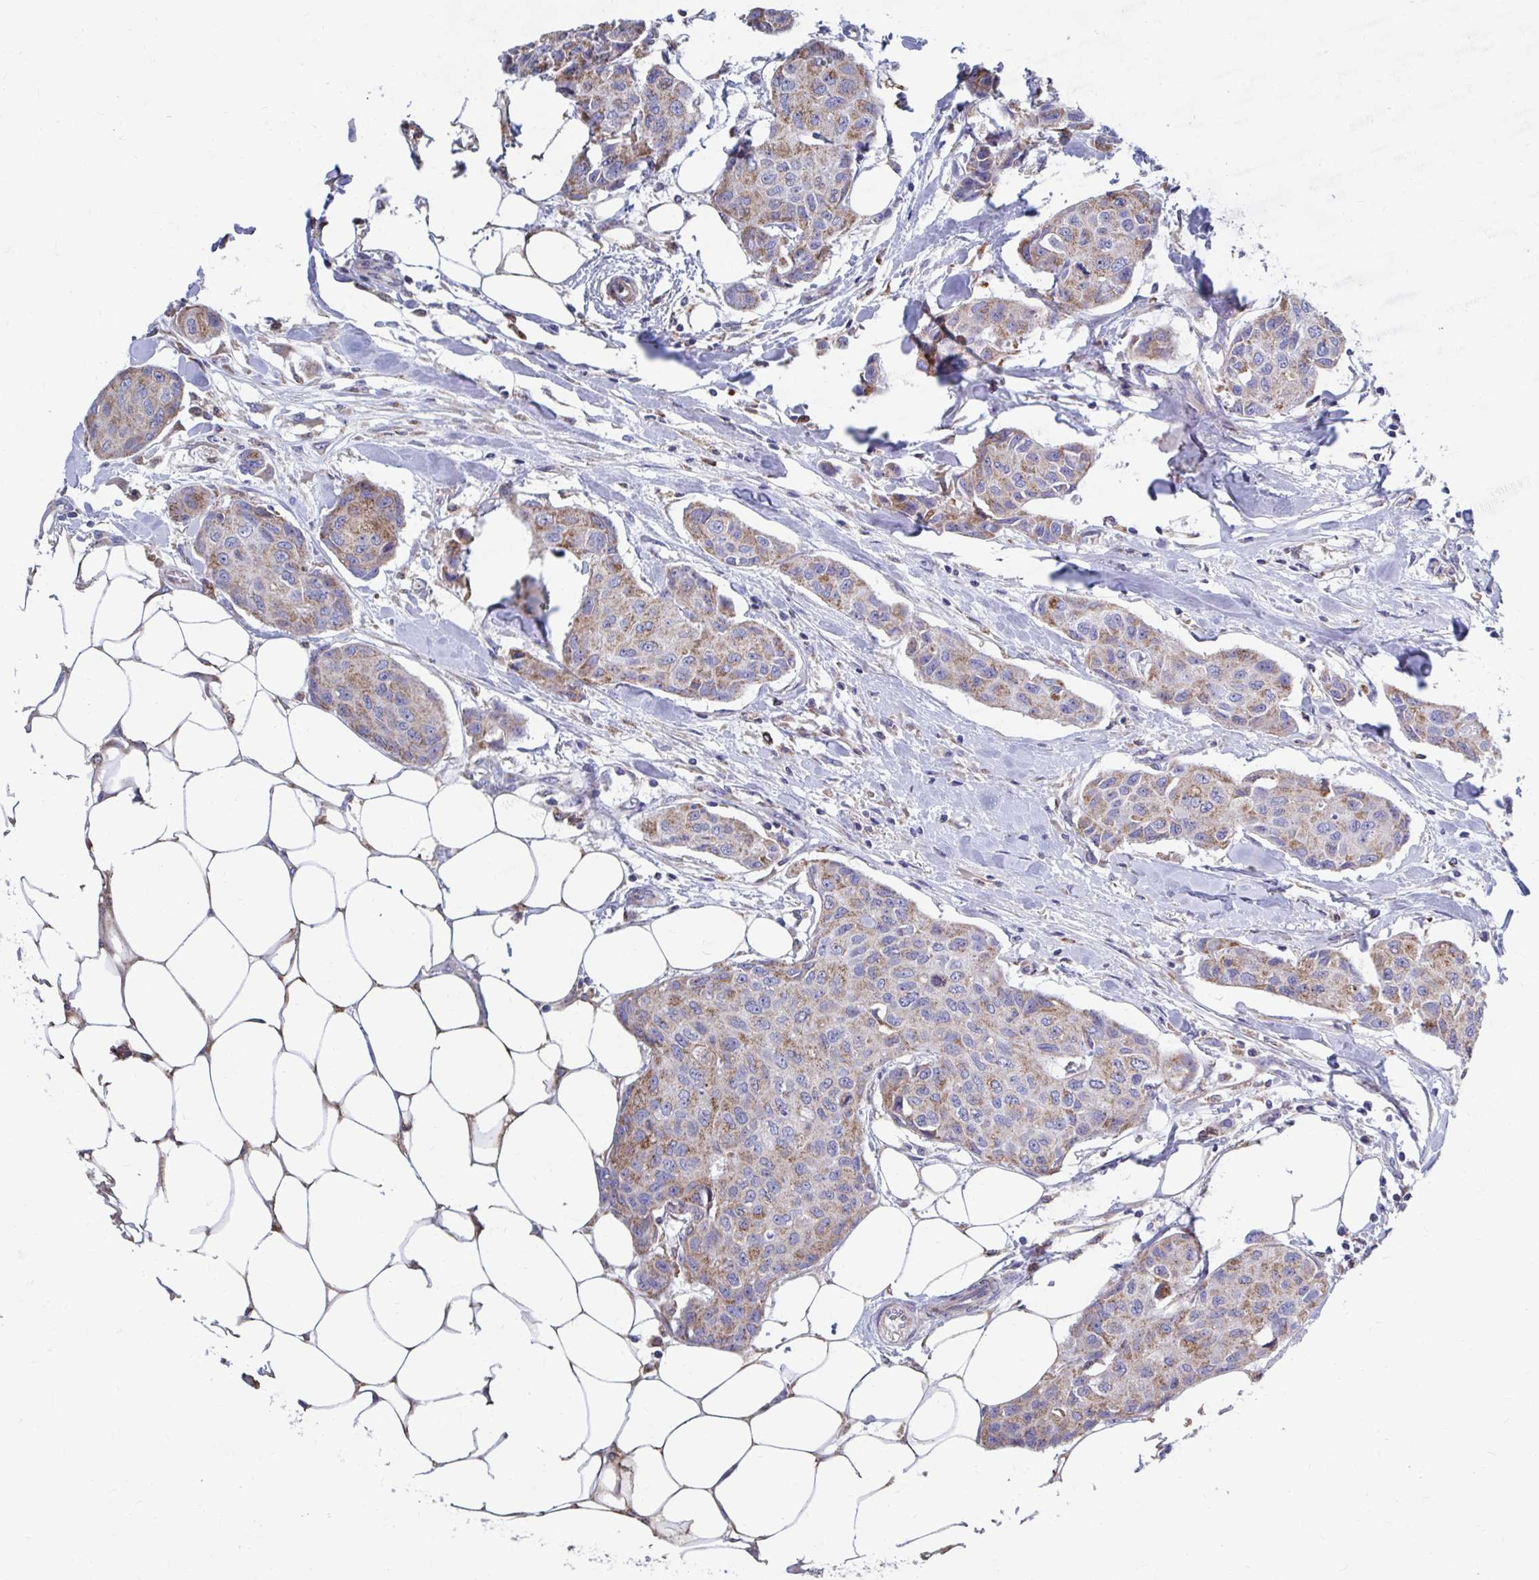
{"staining": {"intensity": "weak", "quantity": "25%-75%", "location": "cytoplasmic/membranous"}, "tissue": "breast cancer", "cell_type": "Tumor cells", "image_type": "cancer", "snomed": [{"axis": "morphology", "description": "Duct carcinoma"}, {"axis": "topography", "description": "Breast"}, {"axis": "topography", "description": "Lymph node"}], "caption": "The micrograph demonstrates immunohistochemical staining of breast invasive ductal carcinoma. There is weak cytoplasmic/membranous expression is appreciated in about 25%-75% of tumor cells.", "gene": "FKBP2", "patient": {"sex": "female", "age": 80}}